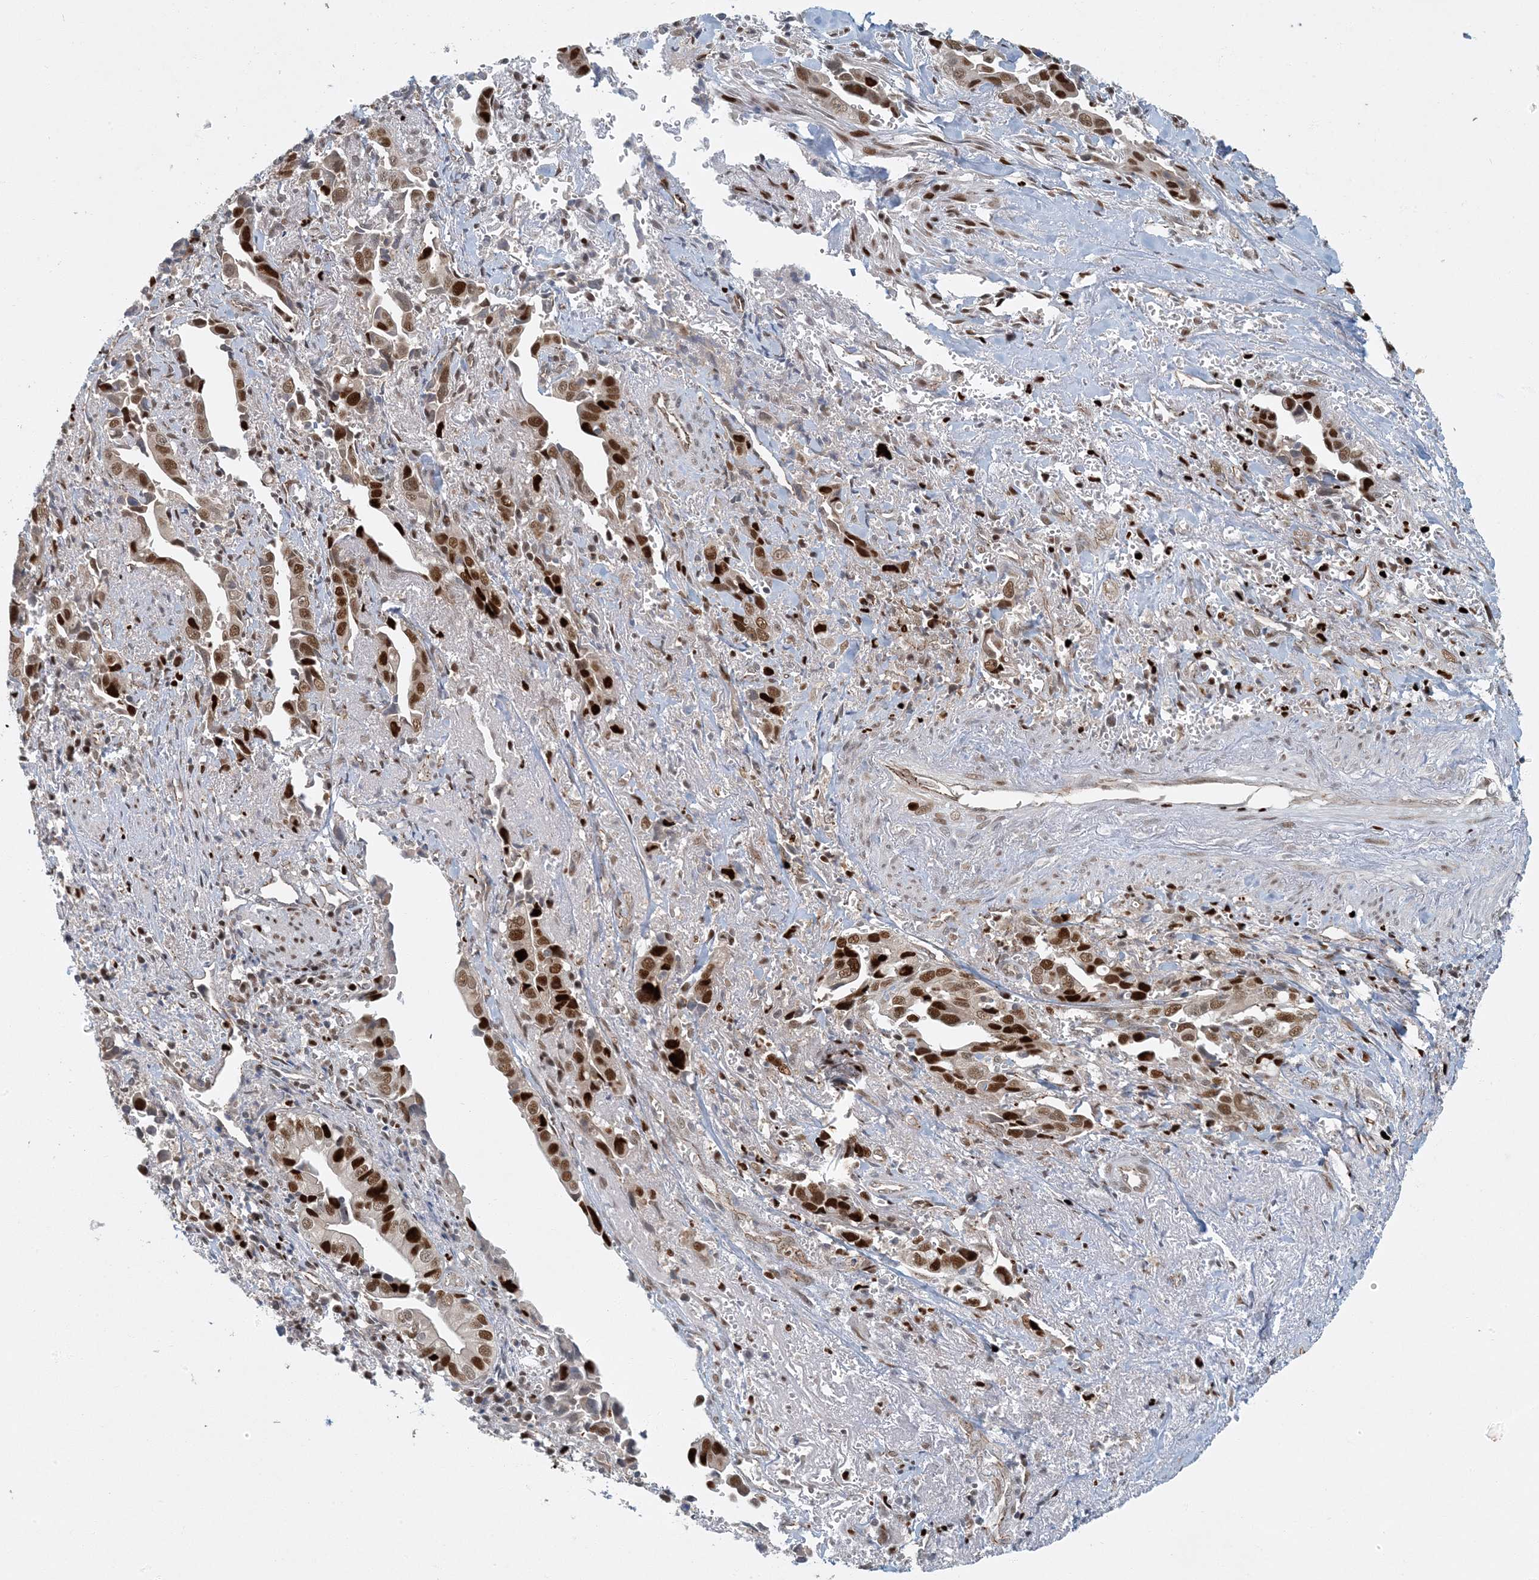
{"staining": {"intensity": "strong", "quantity": "25%-75%", "location": "nuclear"}, "tissue": "liver cancer", "cell_type": "Tumor cells", "image_type": "cancer", "snomed": [{"axis": "morphology", "description": "Cholangiocarcinoma"}, {"axis": "topography", "description": "Liver"}], "caption": "Tumor cells show strong nuclear staining in about 25%-75% of cells in liver cancer (cholangiocarcinoma).", "gene": "AK9", "patient": {"sex": "female", "age": 79}}